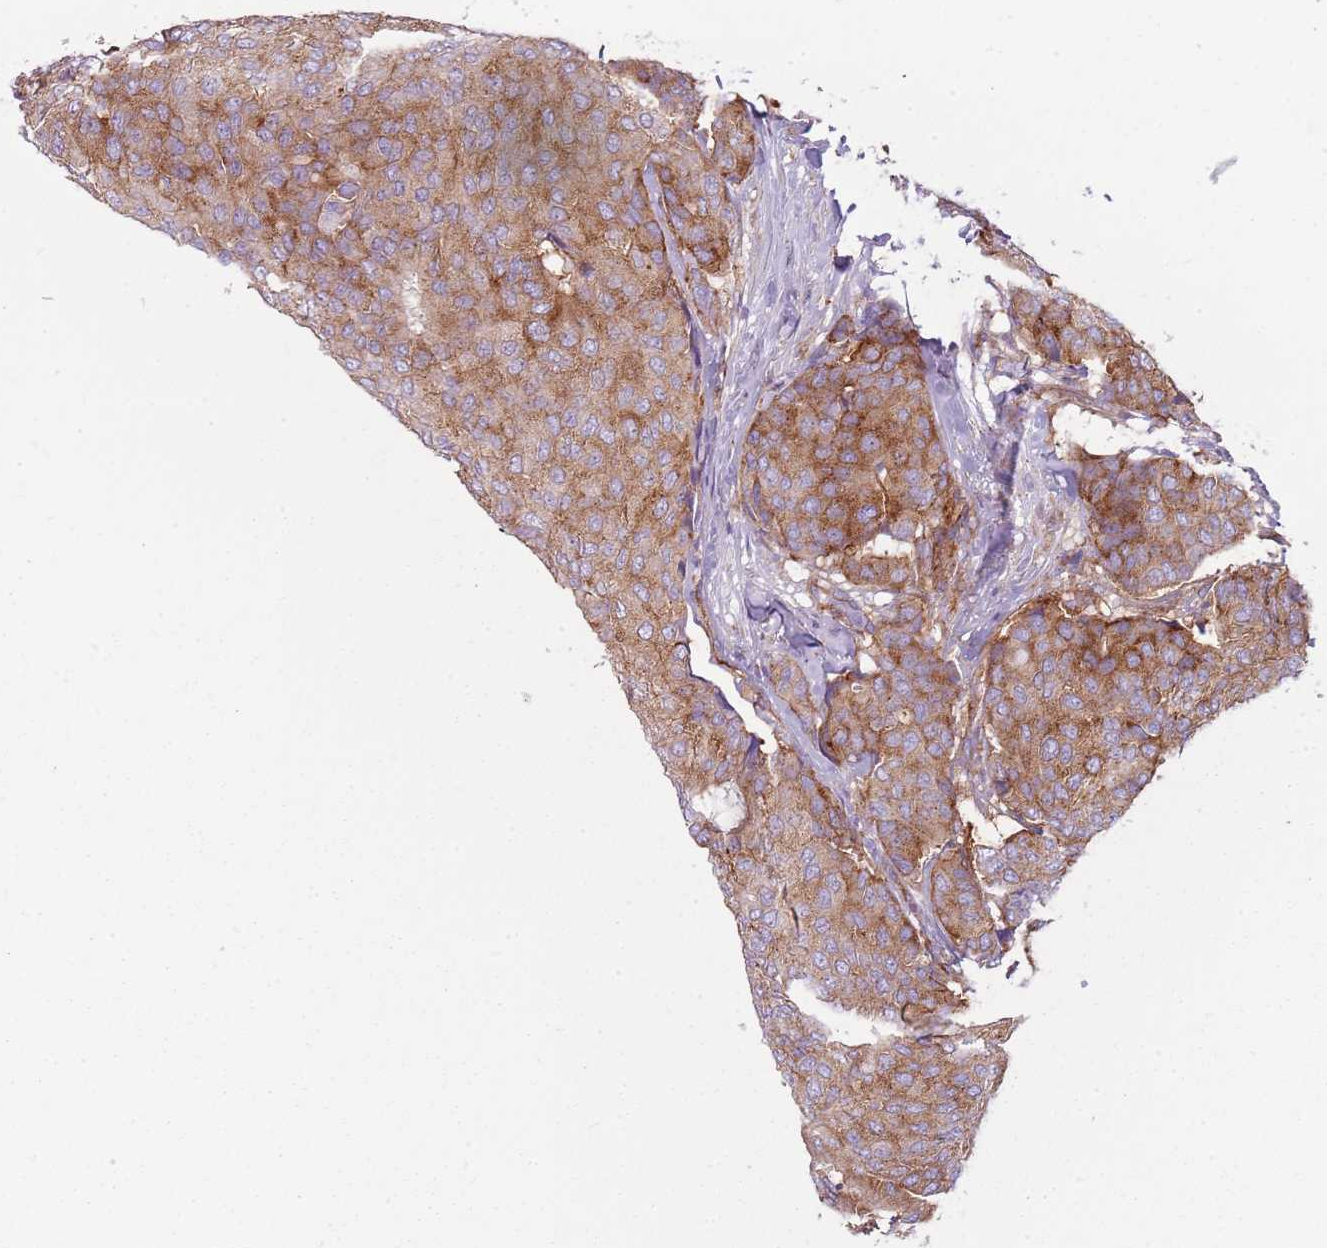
{"staining": {"intensity": "weak", "quantity": "25%-75%", "location": "cytoplasmic/membranous"}, "tissue": "breast cancer", "cell_type": "Tumor cells", "image_type": "cancer", "snomed": [{"axis": "morphology", "description": "Duct carcinoma"}, {"axis": "topography", "description": "Breast"}], "caption": "Weak cytoplasmic/membranous expression is identified in about 25%-75% of tumor cells in invasive ductal carcinoma (breast).", "gene": "SNX1", "patient": {"sex": "female", "age": 75}}